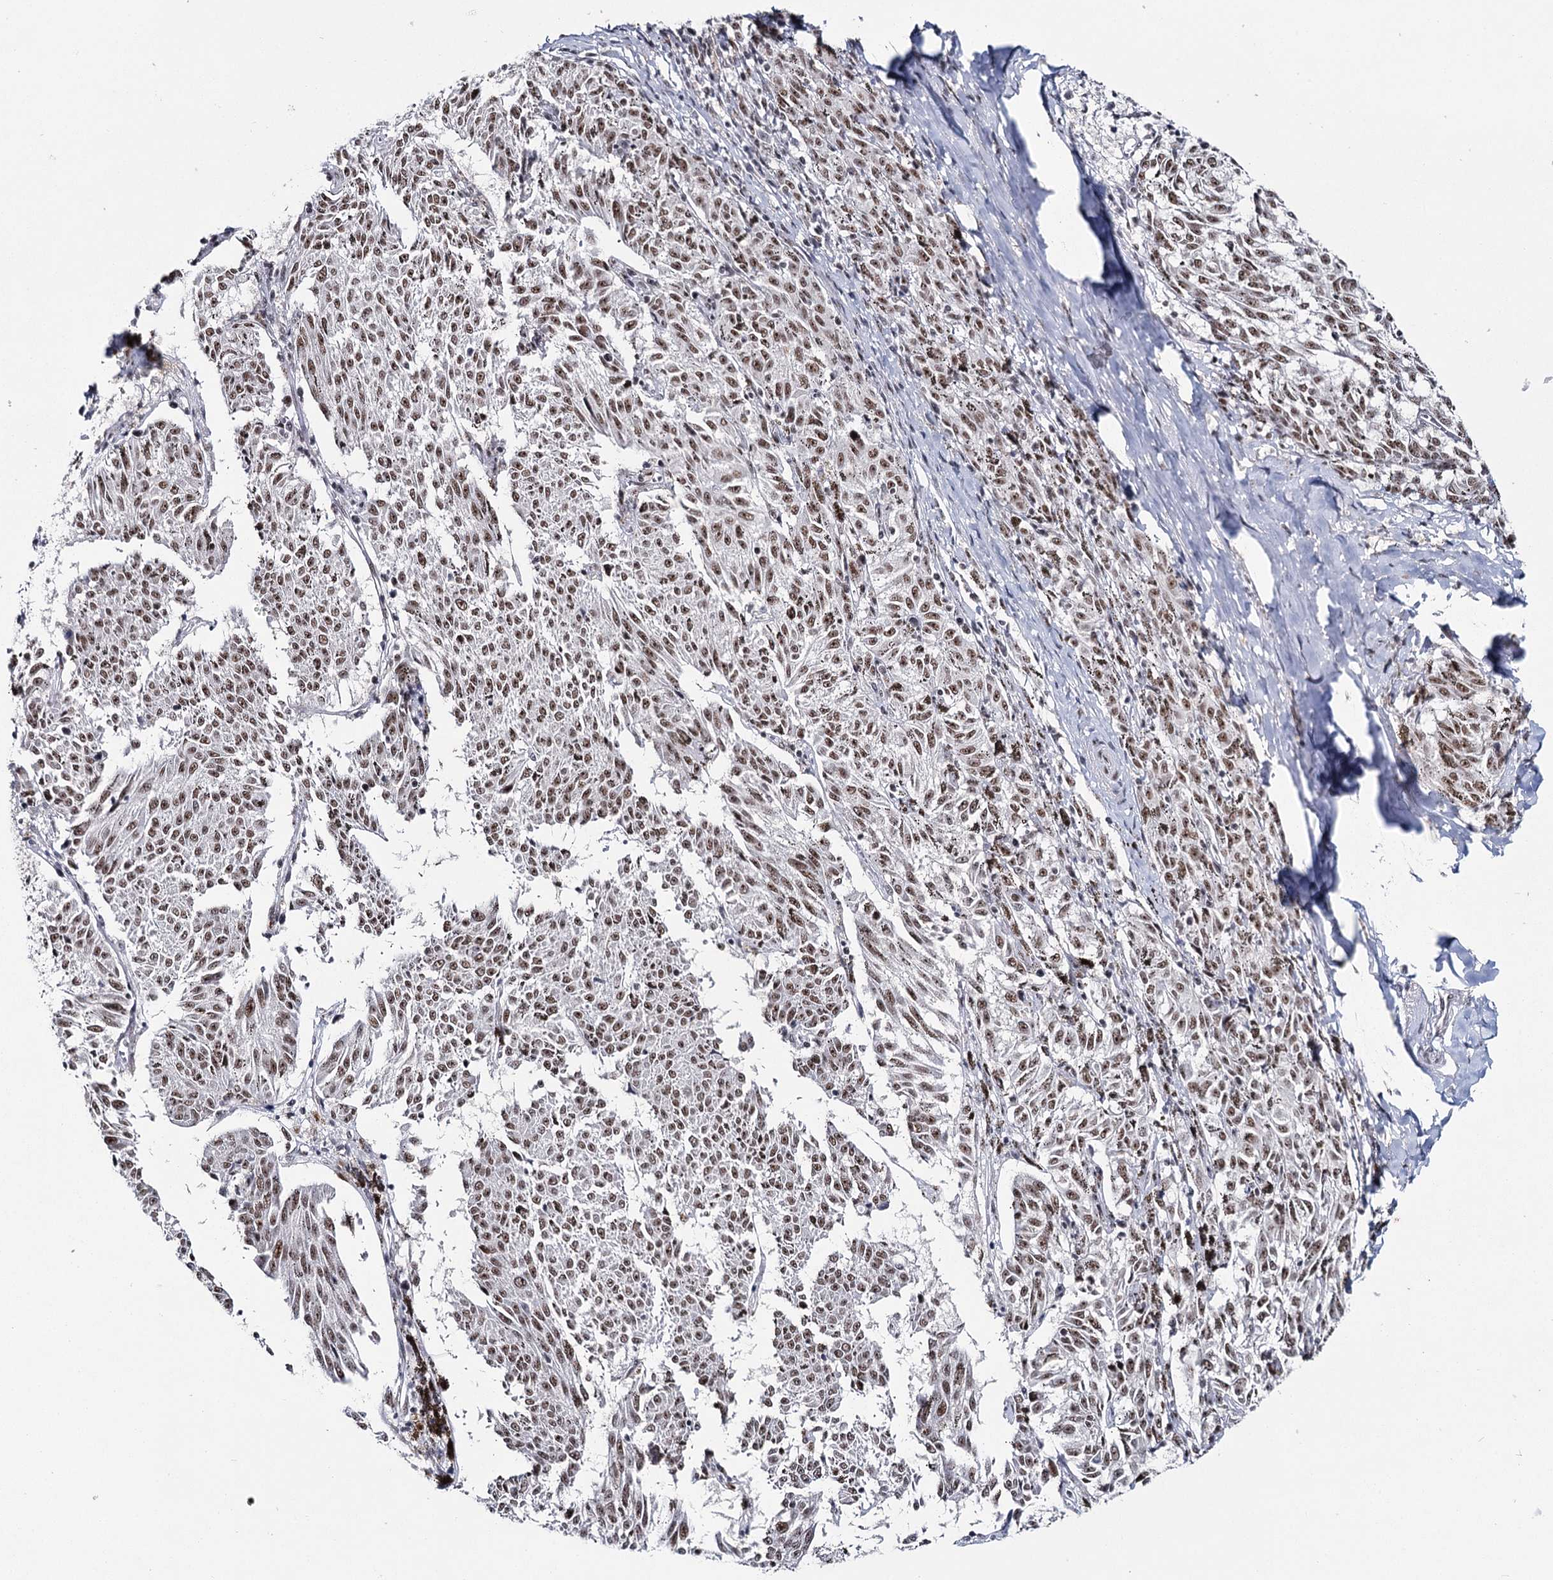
{"staining": {"intensity": "strong", "quantity": ">75%", "location": "nuclear"}, "tissue": "melanoma", "cell_type": "Tumor cells", "image_type": "cancer", "snomed": [{"axis": "morphology", "description": "Malignant melanoma, NOS"}, {"axis": "topography", "description": "Skin"}], "caption": "High-magnification brightfield microscopy of malignant melanoma stained with DAB (brown) and counterstained with hematoxylin (blue). tumor cells exhibit strong nuclear expression is present in about>75% of cells.", "gene": "SCAF8", "patient": {"sex": "female", "age": 72}}